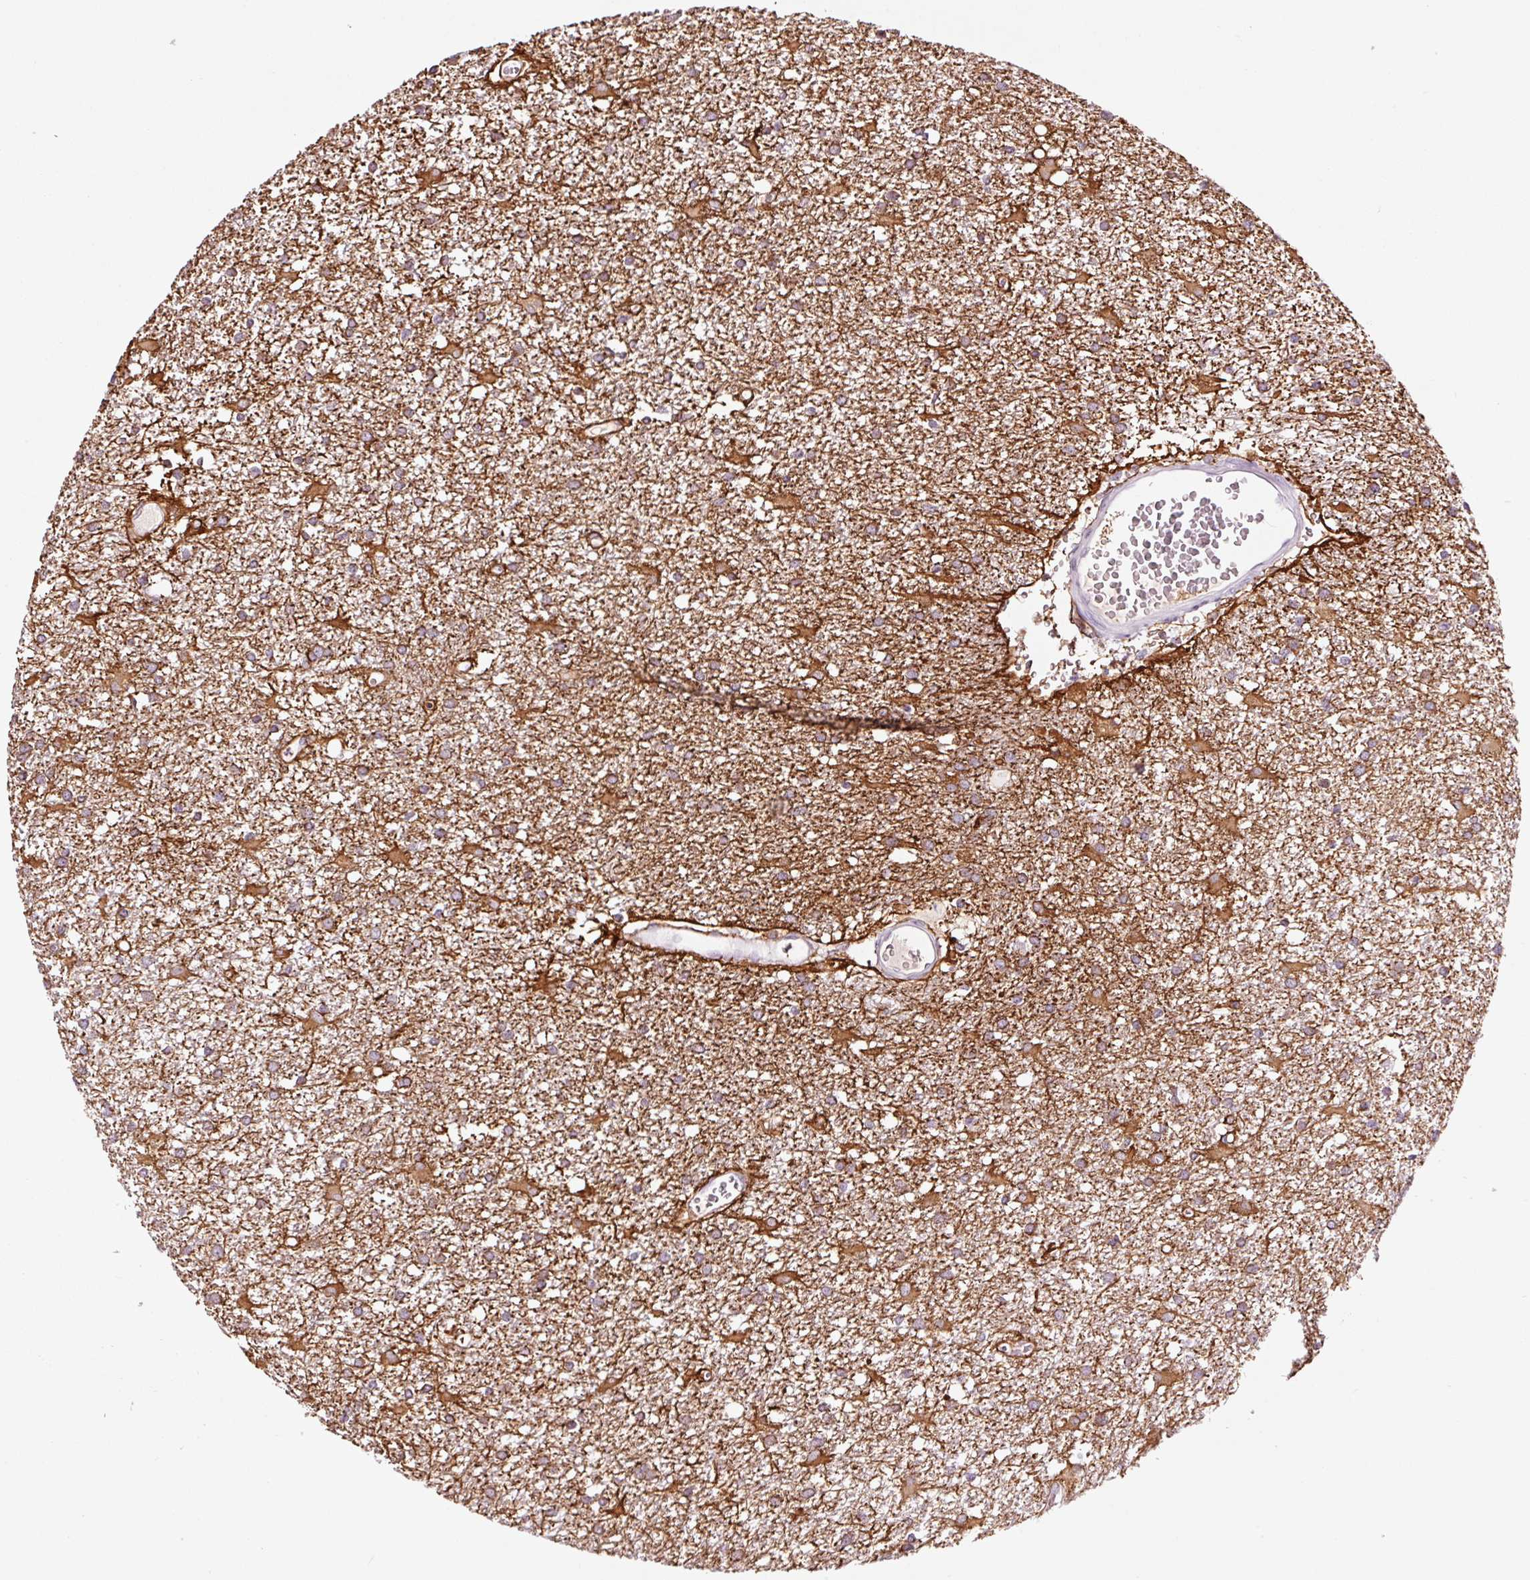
{"staining": {"intensity": "moderate", "quantity": "<25%", "location": "cytoplasmic/membranous"}, "tissue": "glioma", "cell_type": "Tumor cells", "image_type": "cancer", "snomed": [{"axis": "morphology", "description": "Glioma, malignant, High grade"}, {"axis": "topography", "description": "Brain"}], "caption": "The immunohistochemical stain shows moderate cytoplasmic/membranous staining in tumor cells of glioma tissue.", "gene": "ADD3", "patient": {"sex": "male", "age": 48}}